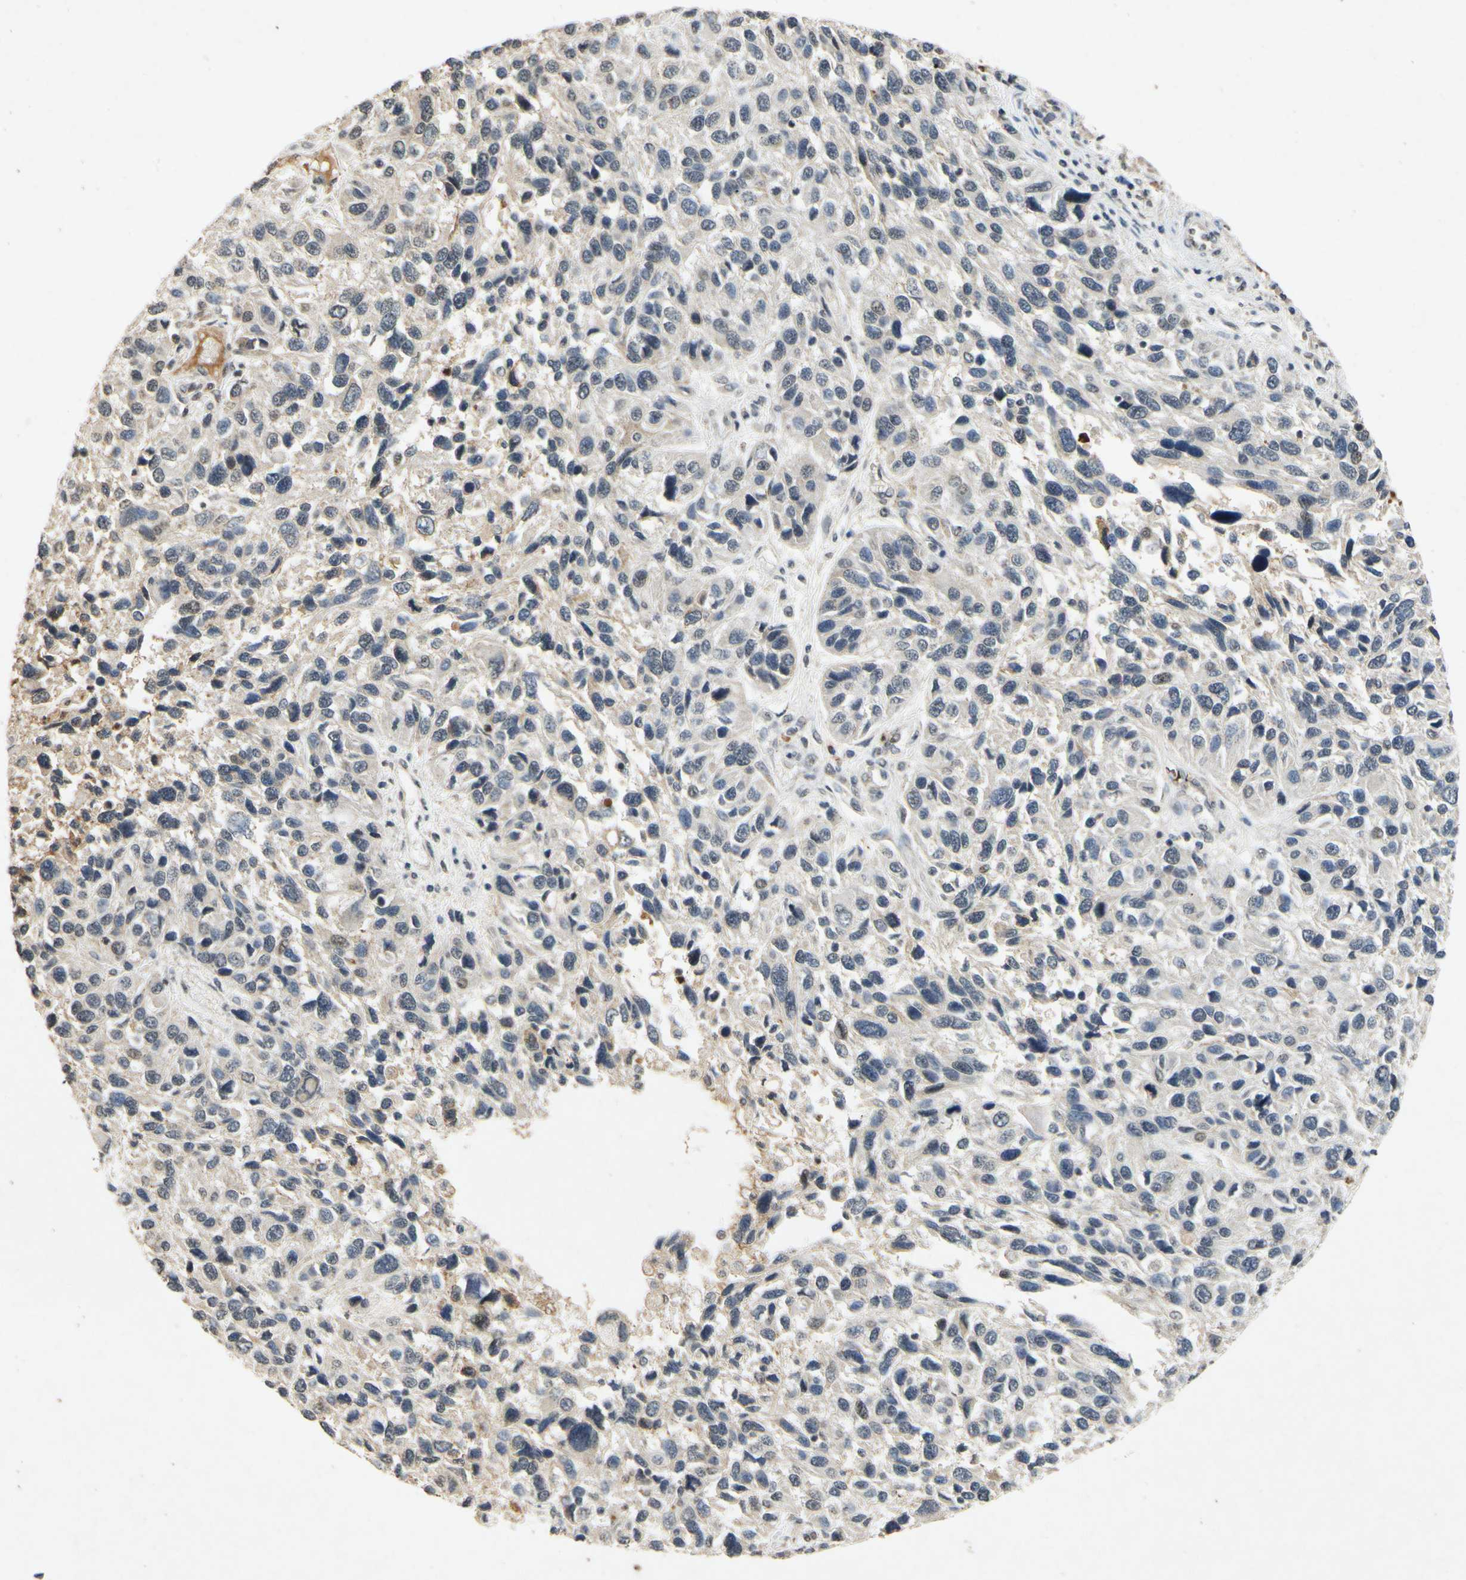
{"staining": {"intensity": "negative", "quantity": "none", "location": "none"}, "tissue": "melanoma", "cell_type": "Tumor cells", "image_type": "cancer", "snomed": [{"axis": "morphology", "description": "Malignant melanoma, NOS"}, {"axis": "topography", "description": "Skin"}], "caption": "Malignant melanoma was stained to show a protein in brown. There is no significant positivity in tumor cells.", "gene": "CP", "patient": {"sex": "male", "age": 53}}